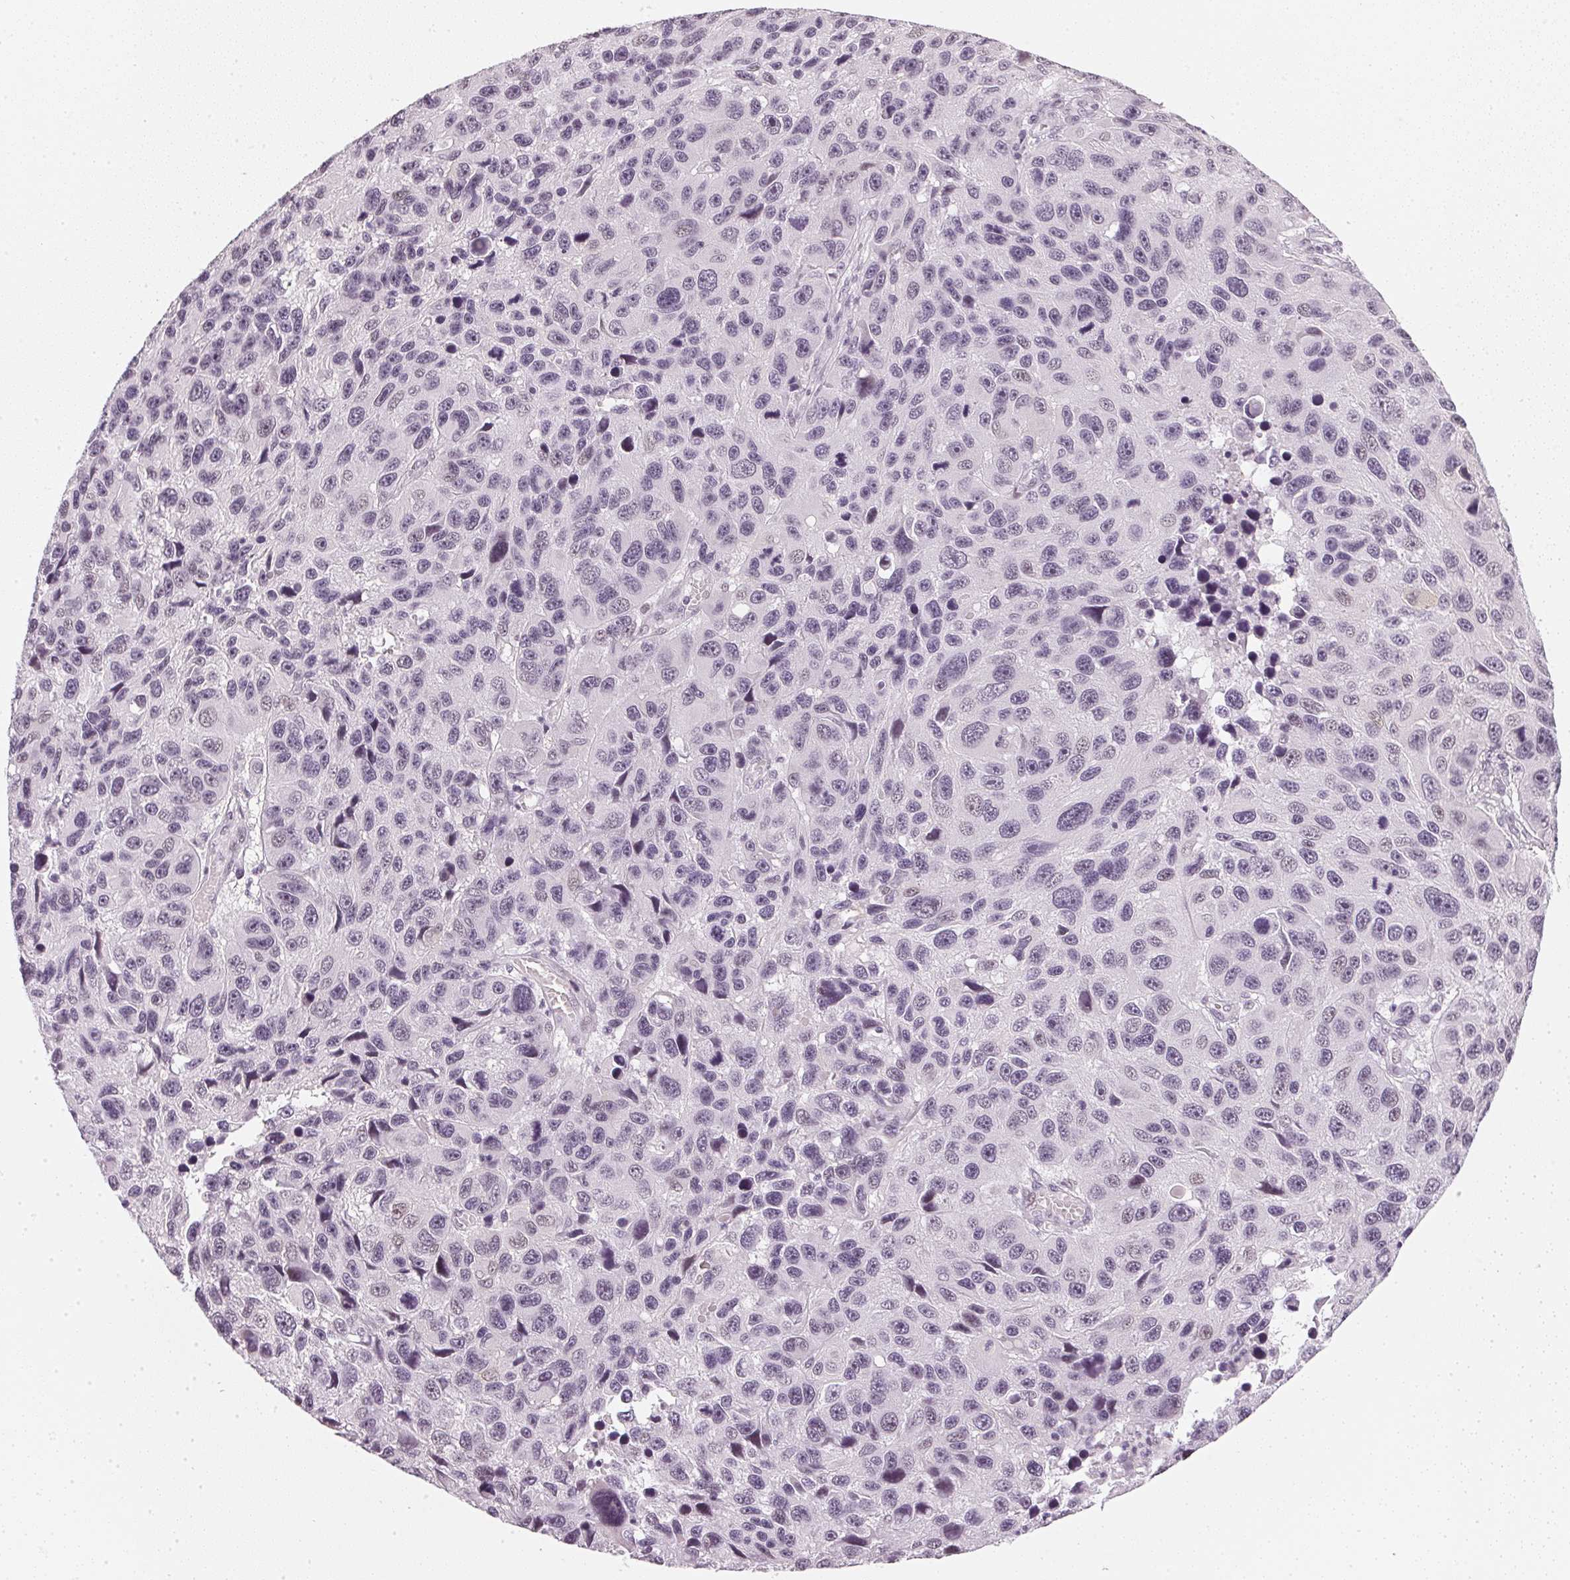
{"staining": {"intensity": "negative", "quantity": "none", "location": "none"}, "tissue": "melanoma", "cell_type": "Tumor cells", "image_type": "cancer", "snomed": [{"axis": "morphology", "description": "Malignant melanoma, NOS"}, {"axis": "topography", "description": "Skin"}], "caption": "Image shows no protein expression in tumor cells of melanoma tissue.", "gene": "DNAJC6", "patient": {"sex": "male", "age": 53}}